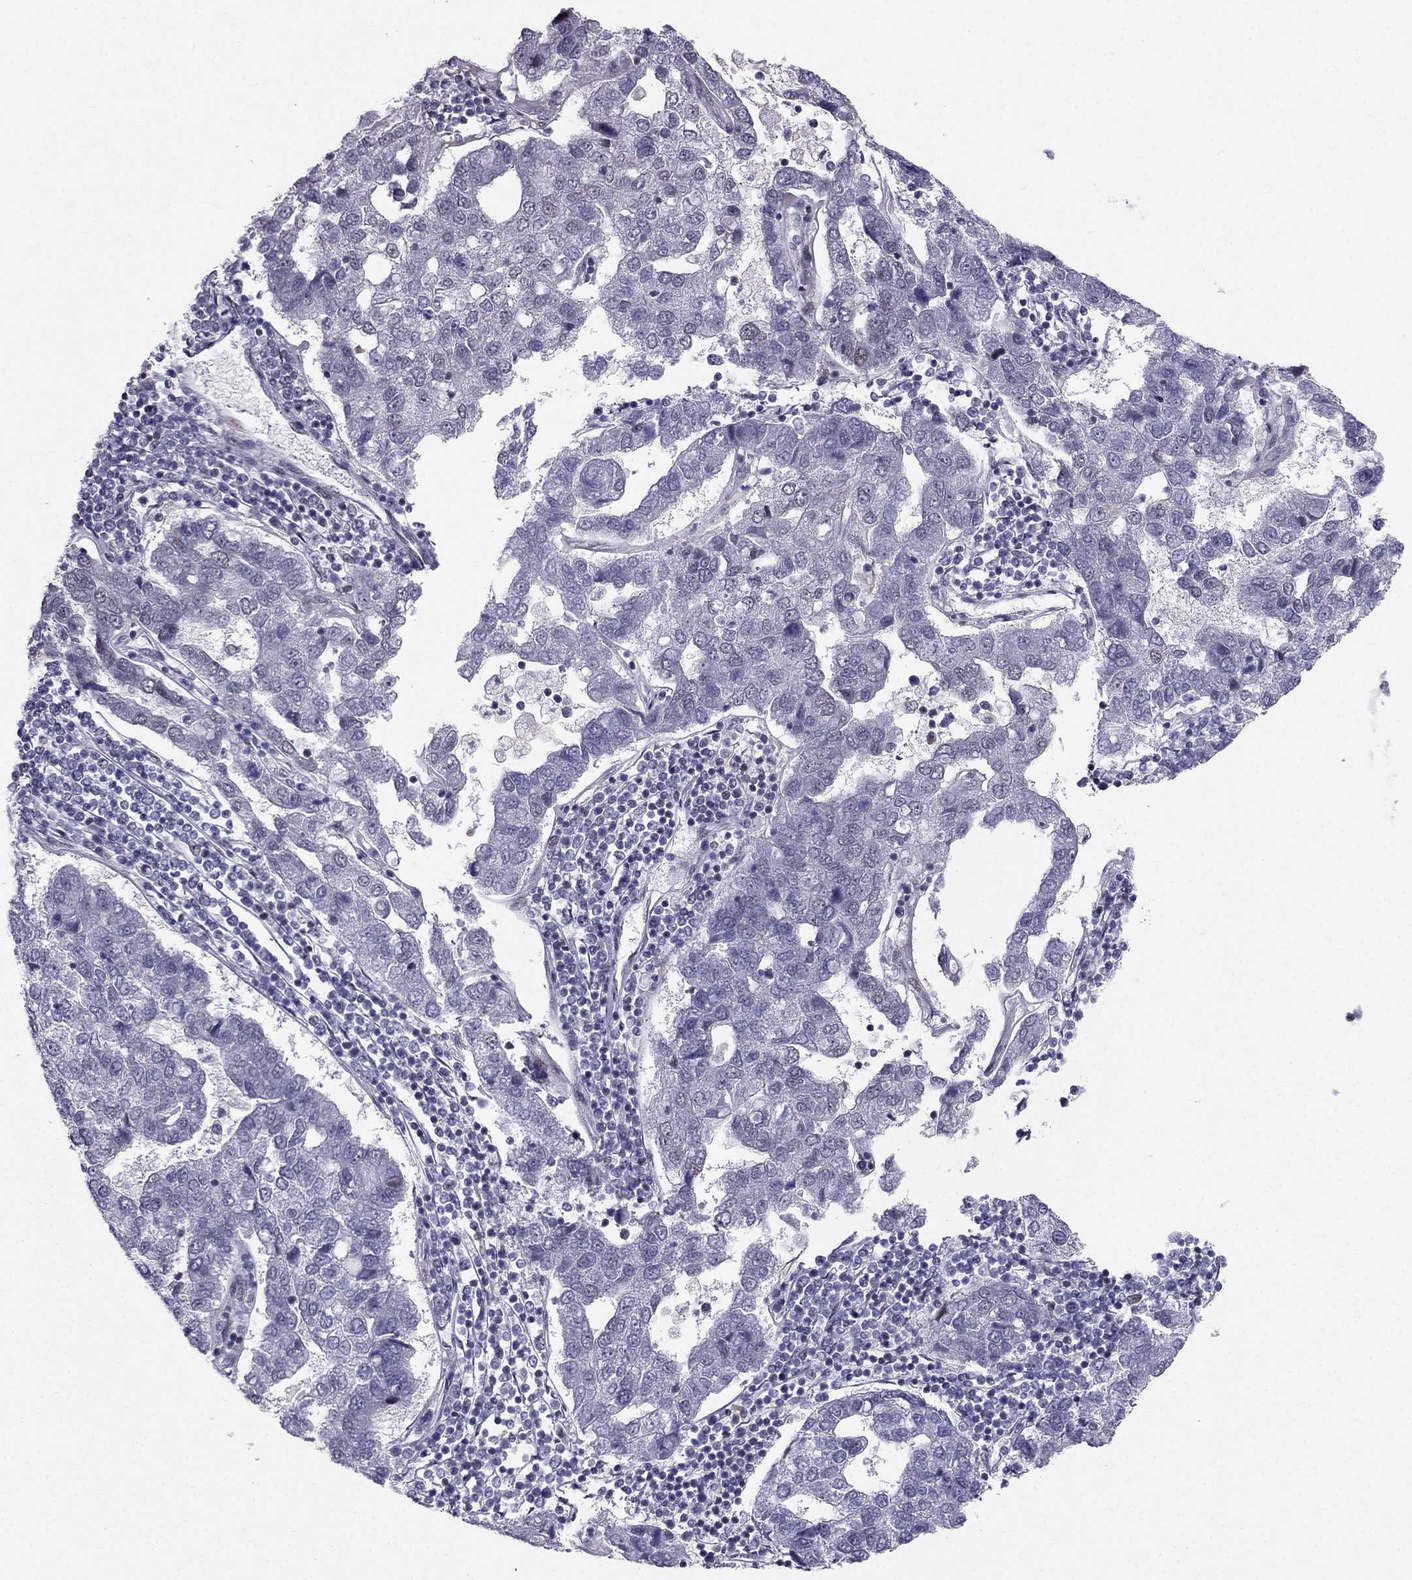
{"staining": {"intensity": "negative", "quantity": "none", "location": "none"}, "tissue": "pancreatic cancer", "cell_type": "Tumor cells", "image_type": "cancer", "snomed": [{"axis": "morphology", "description": "Adenocarcinoma, NOS"}, {"axis": "topography", "description": "Pancreas"}], "caption": "The immunohistochemistry histopathology image has no significant positivity in tumor cells of pancreatic cancer tissue.", "gene": "RPRD2", "patient": {"sex": "female", "age": 61}}